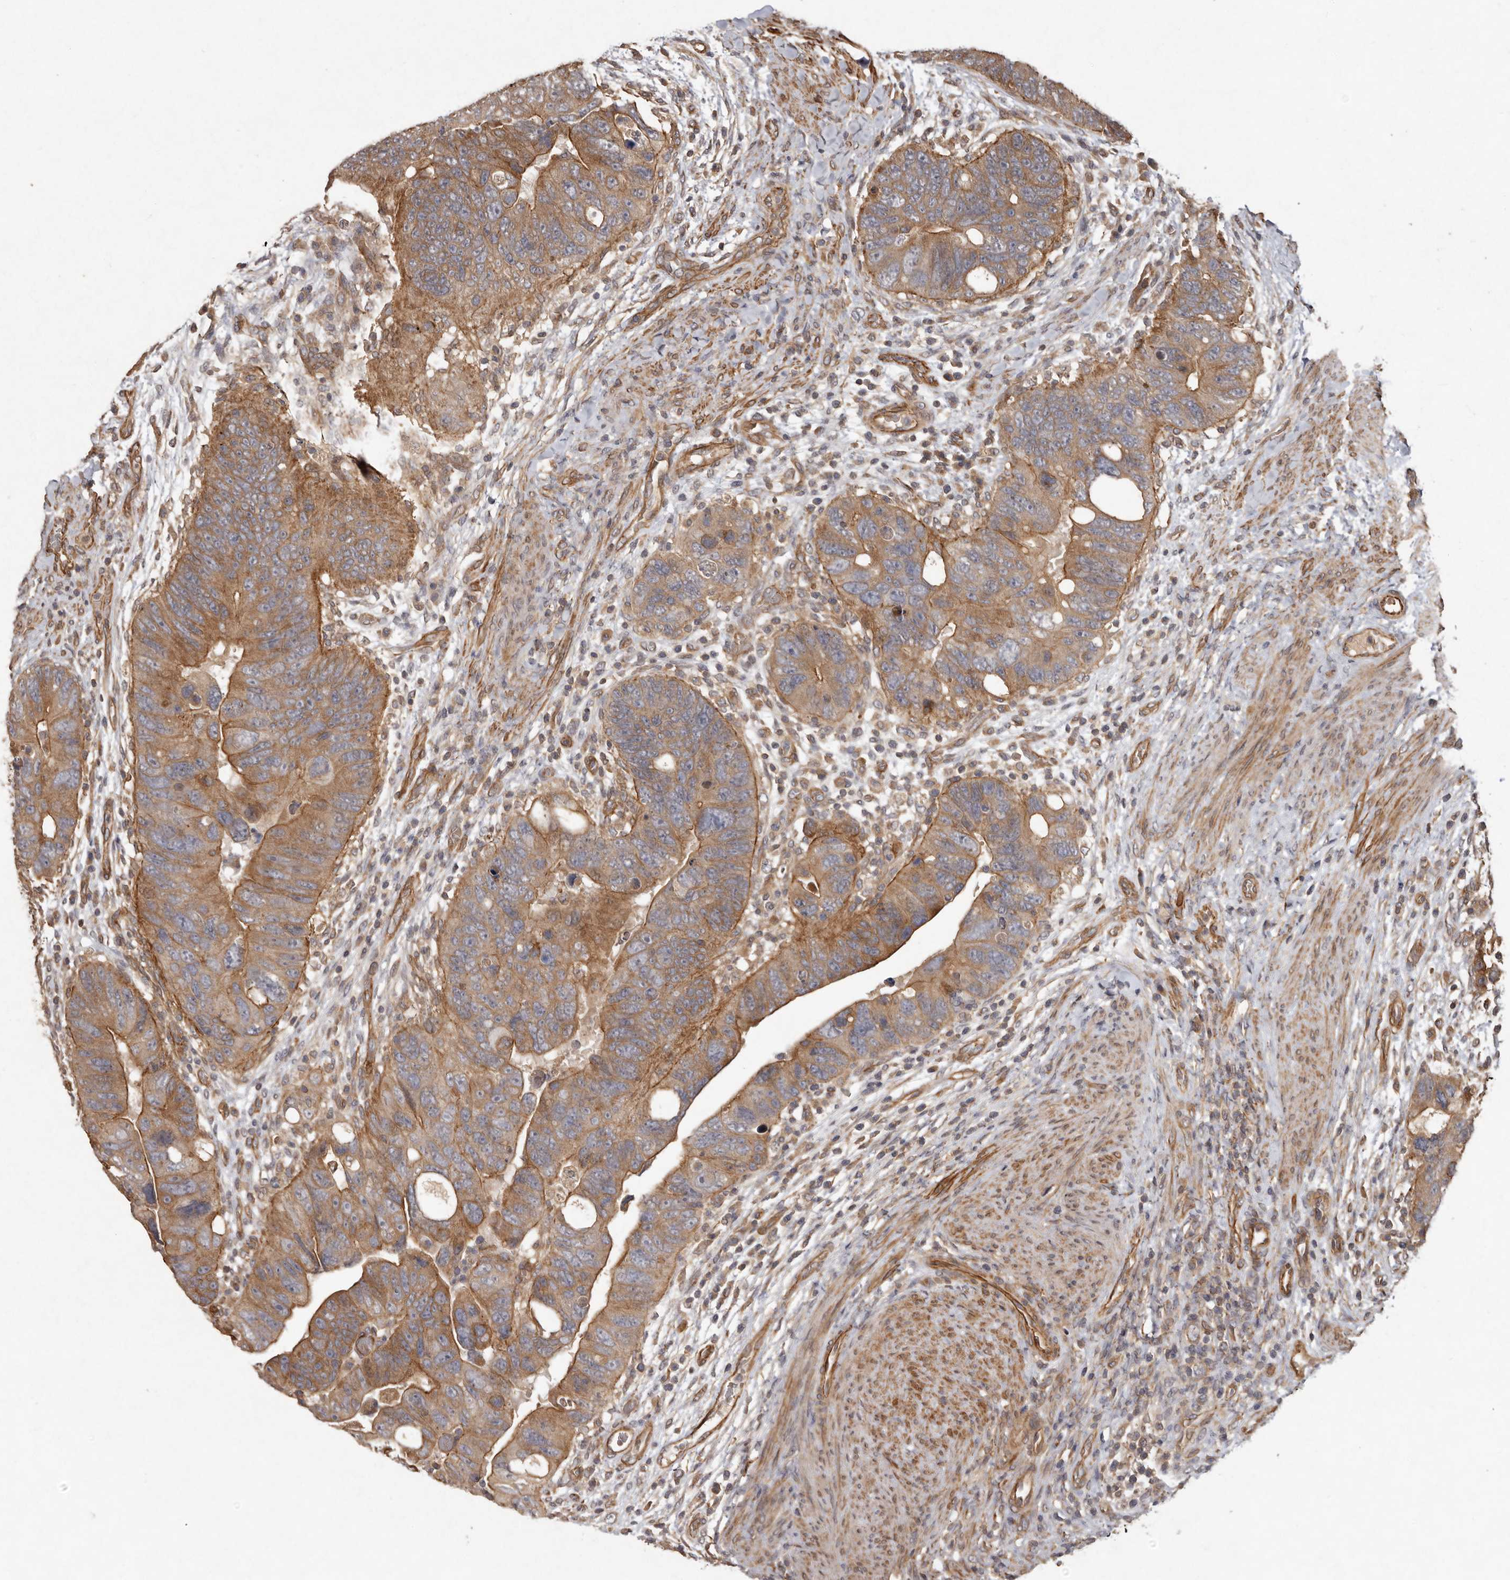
{"staining": {"intensity": "moderate", "quantity": ">75%", "location": "cytoplasmic/membranous"}, "tissue": "colorectal cancer", "cell_type": "Tumor cells", "image_type": "cancer", "snomed": [{"axis": "morphology", "description": "Adenocarcinoma, NOS"}, {"axis": "topography", "description": "Rectum"}], "caption": "Immunohistochemistry (IHC) histopathology image of colorectal cancer (adenocarcinoma) stained for a protein (brown), which reveals medium levels of moderate cytoplasmic/membranous positivity in approximately >75% of tumor cells.", "gene": "SEMA3A", "patient": {"sex": "male", "age": 59}}